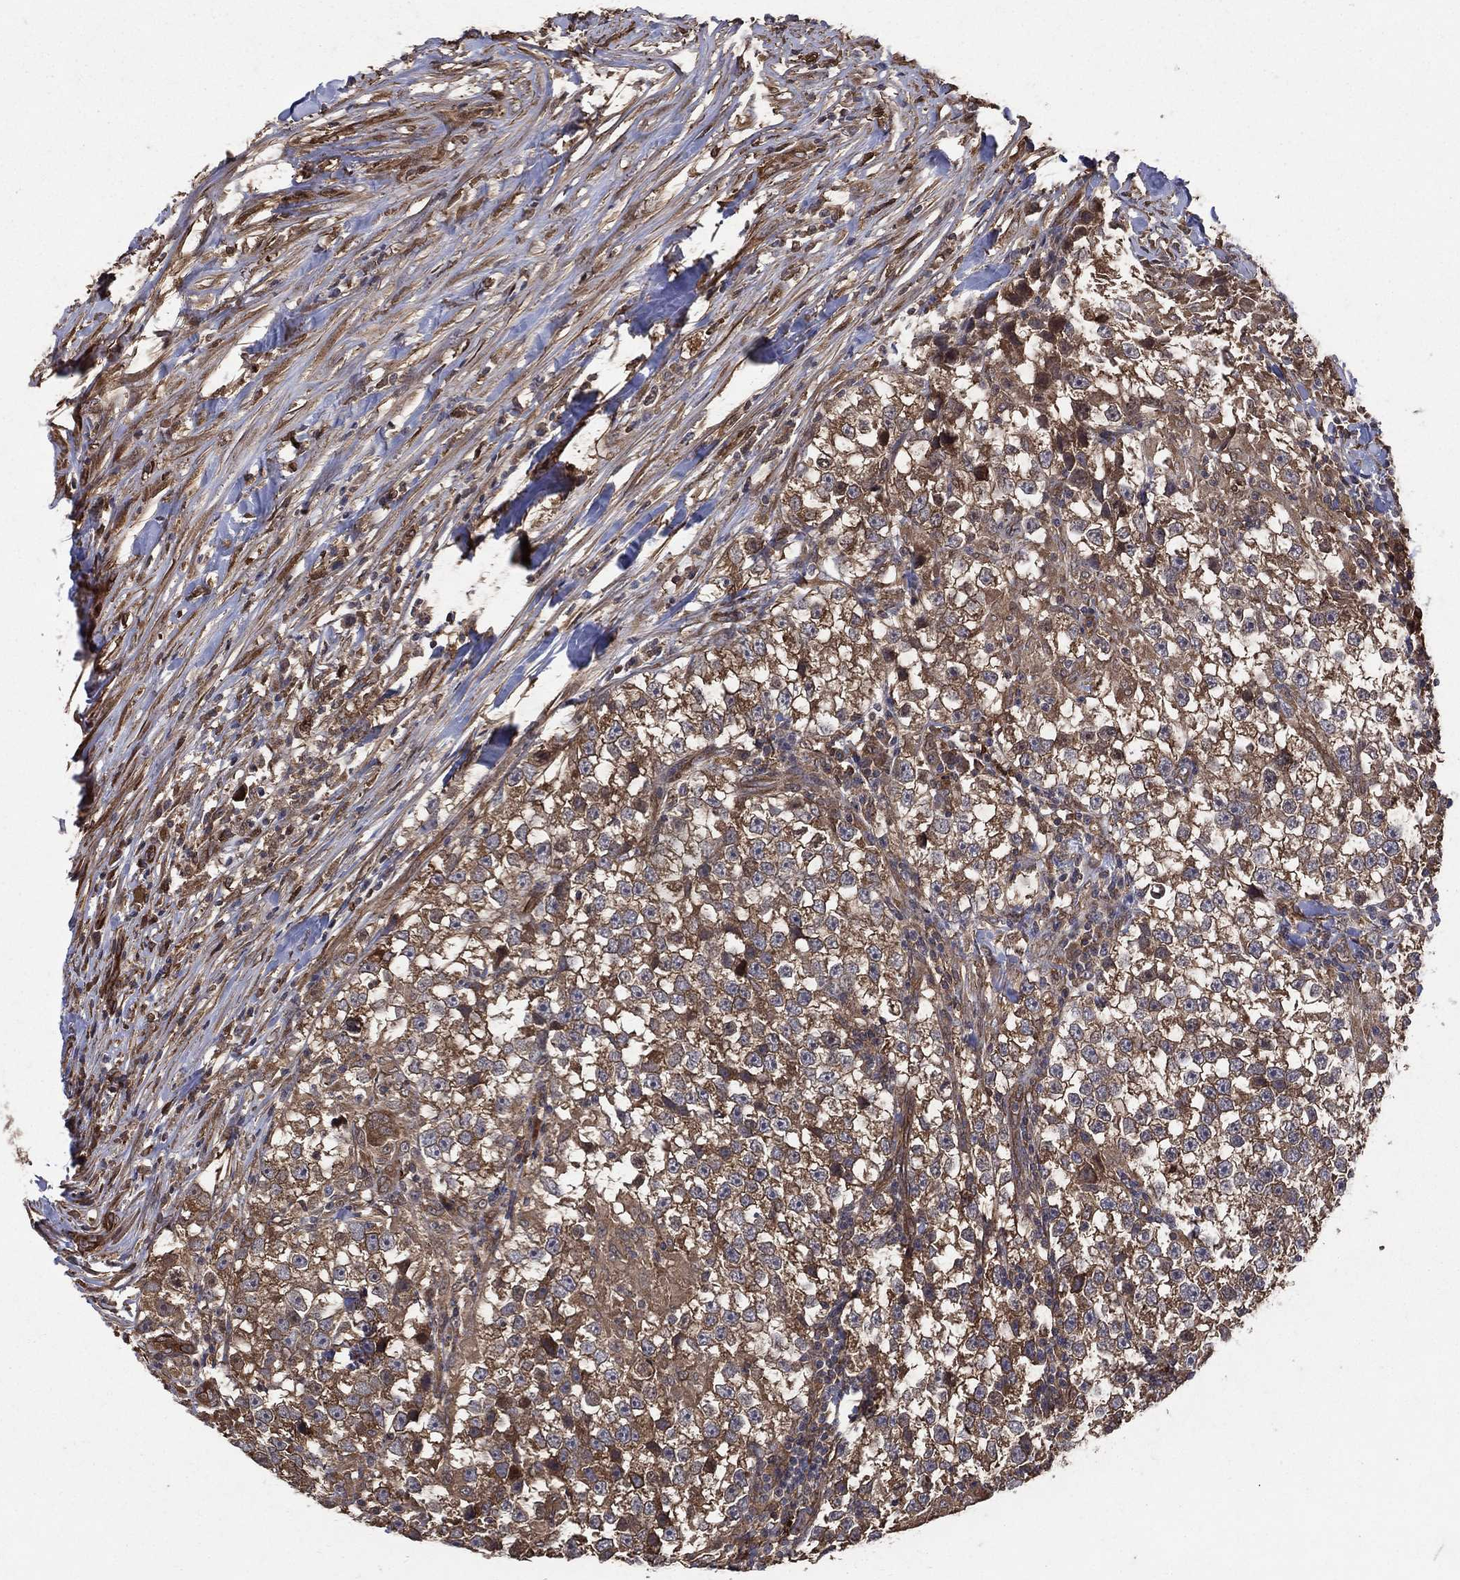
{"staining": {"intensity": "moderate", "quantity": ">75%", "location": "cytoplasmic/membranous"}, "tissue": "testis cancer", "cell_type": "Tumor cells", "image_type": "cancer", "snomed": [{"axis": "morphology", "description": "Seminoma, NOS"}, {"axis": "topography", "description": "Testis"}], "caption": "Immunohistochemistry (IHC) of human testis cancer shows medium levels of moderate cytoplasmic/membranous expression in approximately >75% of tumor cells. Immunohistochemistry stains the protein of interest in brown and the nuclei are stained blue.", "gene": "DPYSL2", "patient": {"sex": "male", "age": 46}}